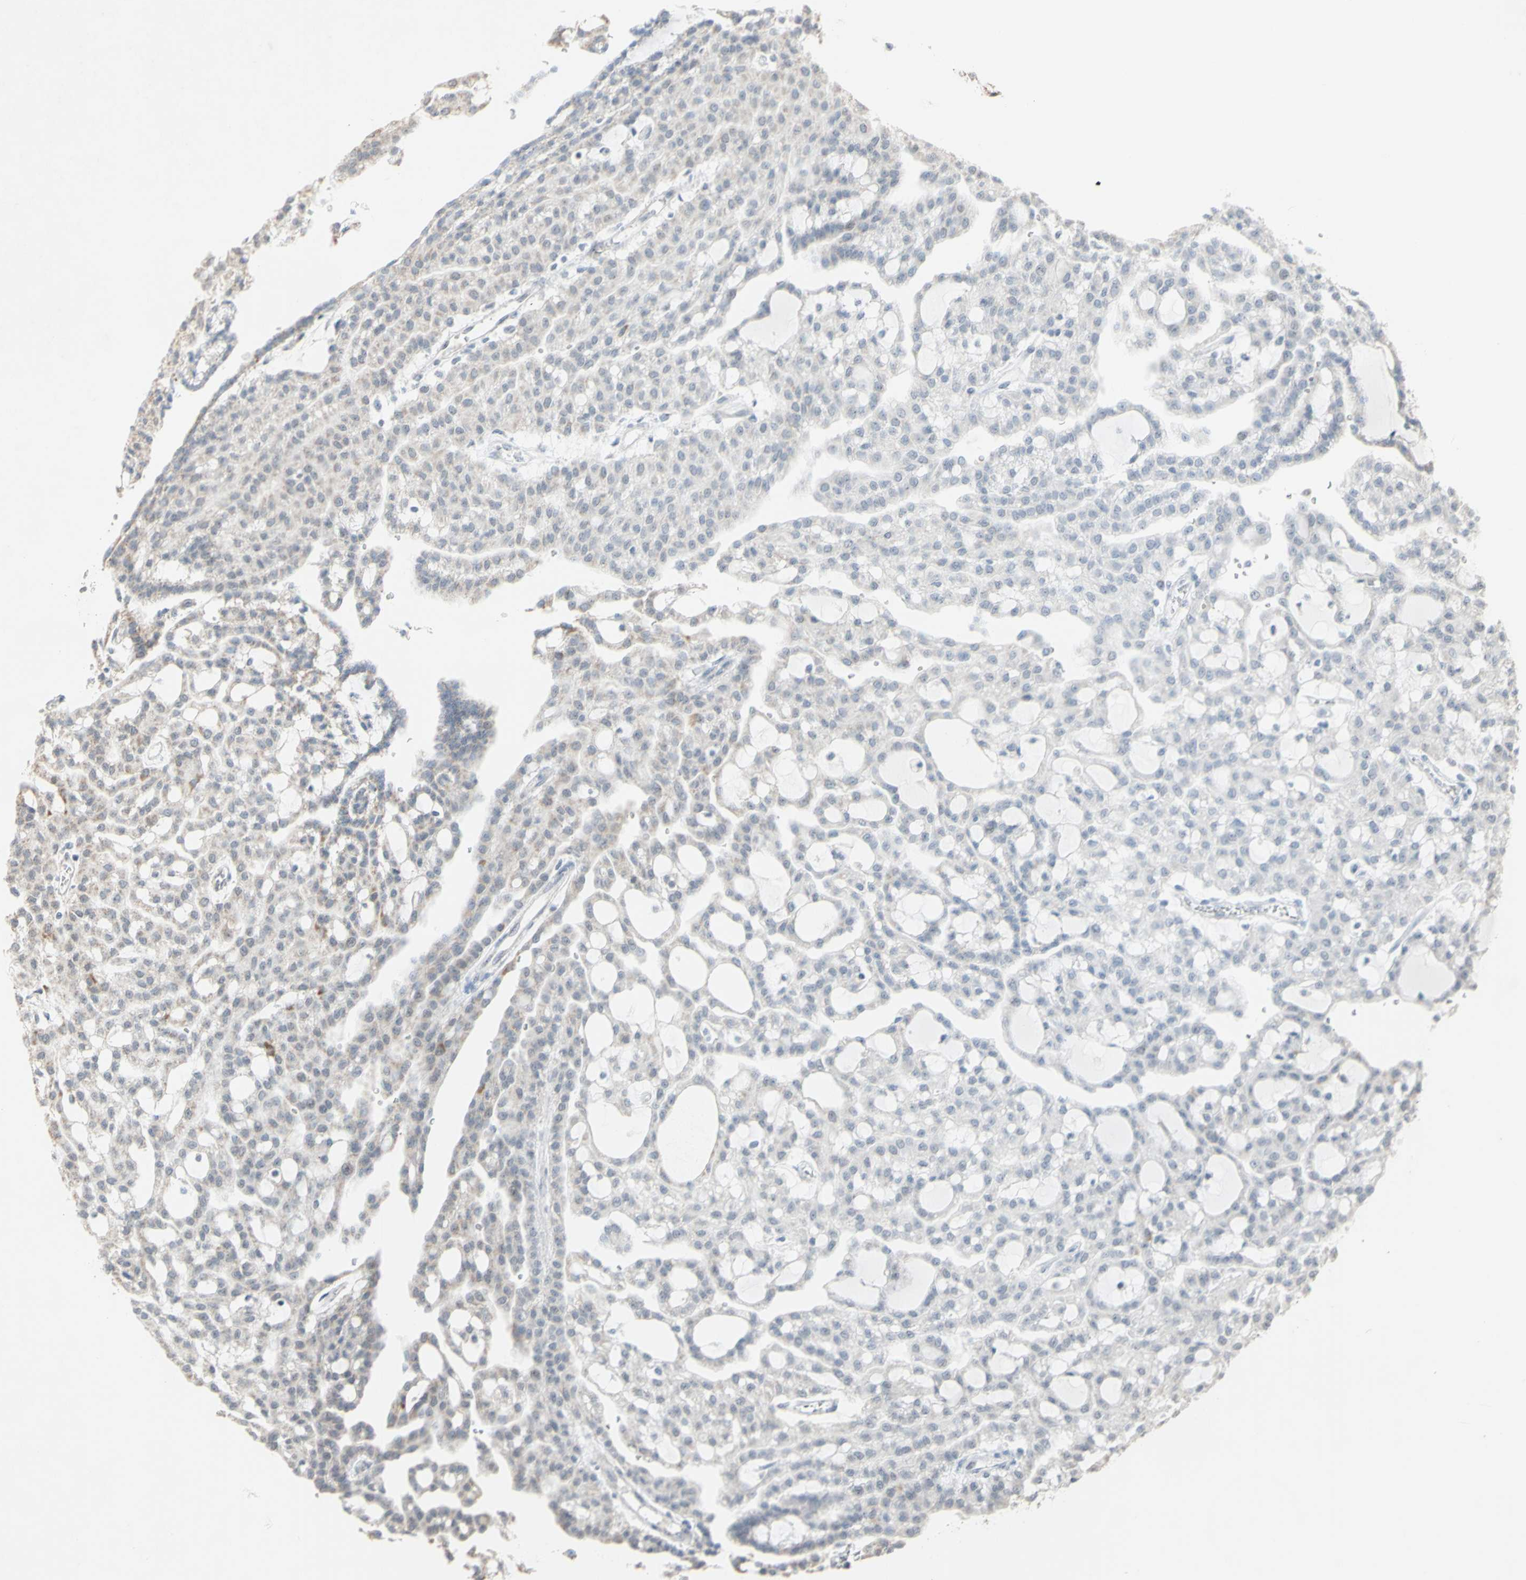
{"staining": {"intensity": "weak", "quantity": "<25%", "location": "cytoplasmic/membranous"}, "tissue": "renal cancer", "cell_type": "Tumor cells", "image_type": "cancer", "snomed": [{"axis": "morphology", "description": "Adenocarcinoma, NOS"}, {"axis": "topography", "description": "Kidney"}], "caption": "An image of human adenocarcinoma (renal) is negative for staining in tumor cells. (Stains: DAB immunohistochemistry with hematoxylin counter stain, Microscopy: brightfield microscopy at high magnification).", "gene": "CENPB", "patient": {"sex": "male", "age": 63}}